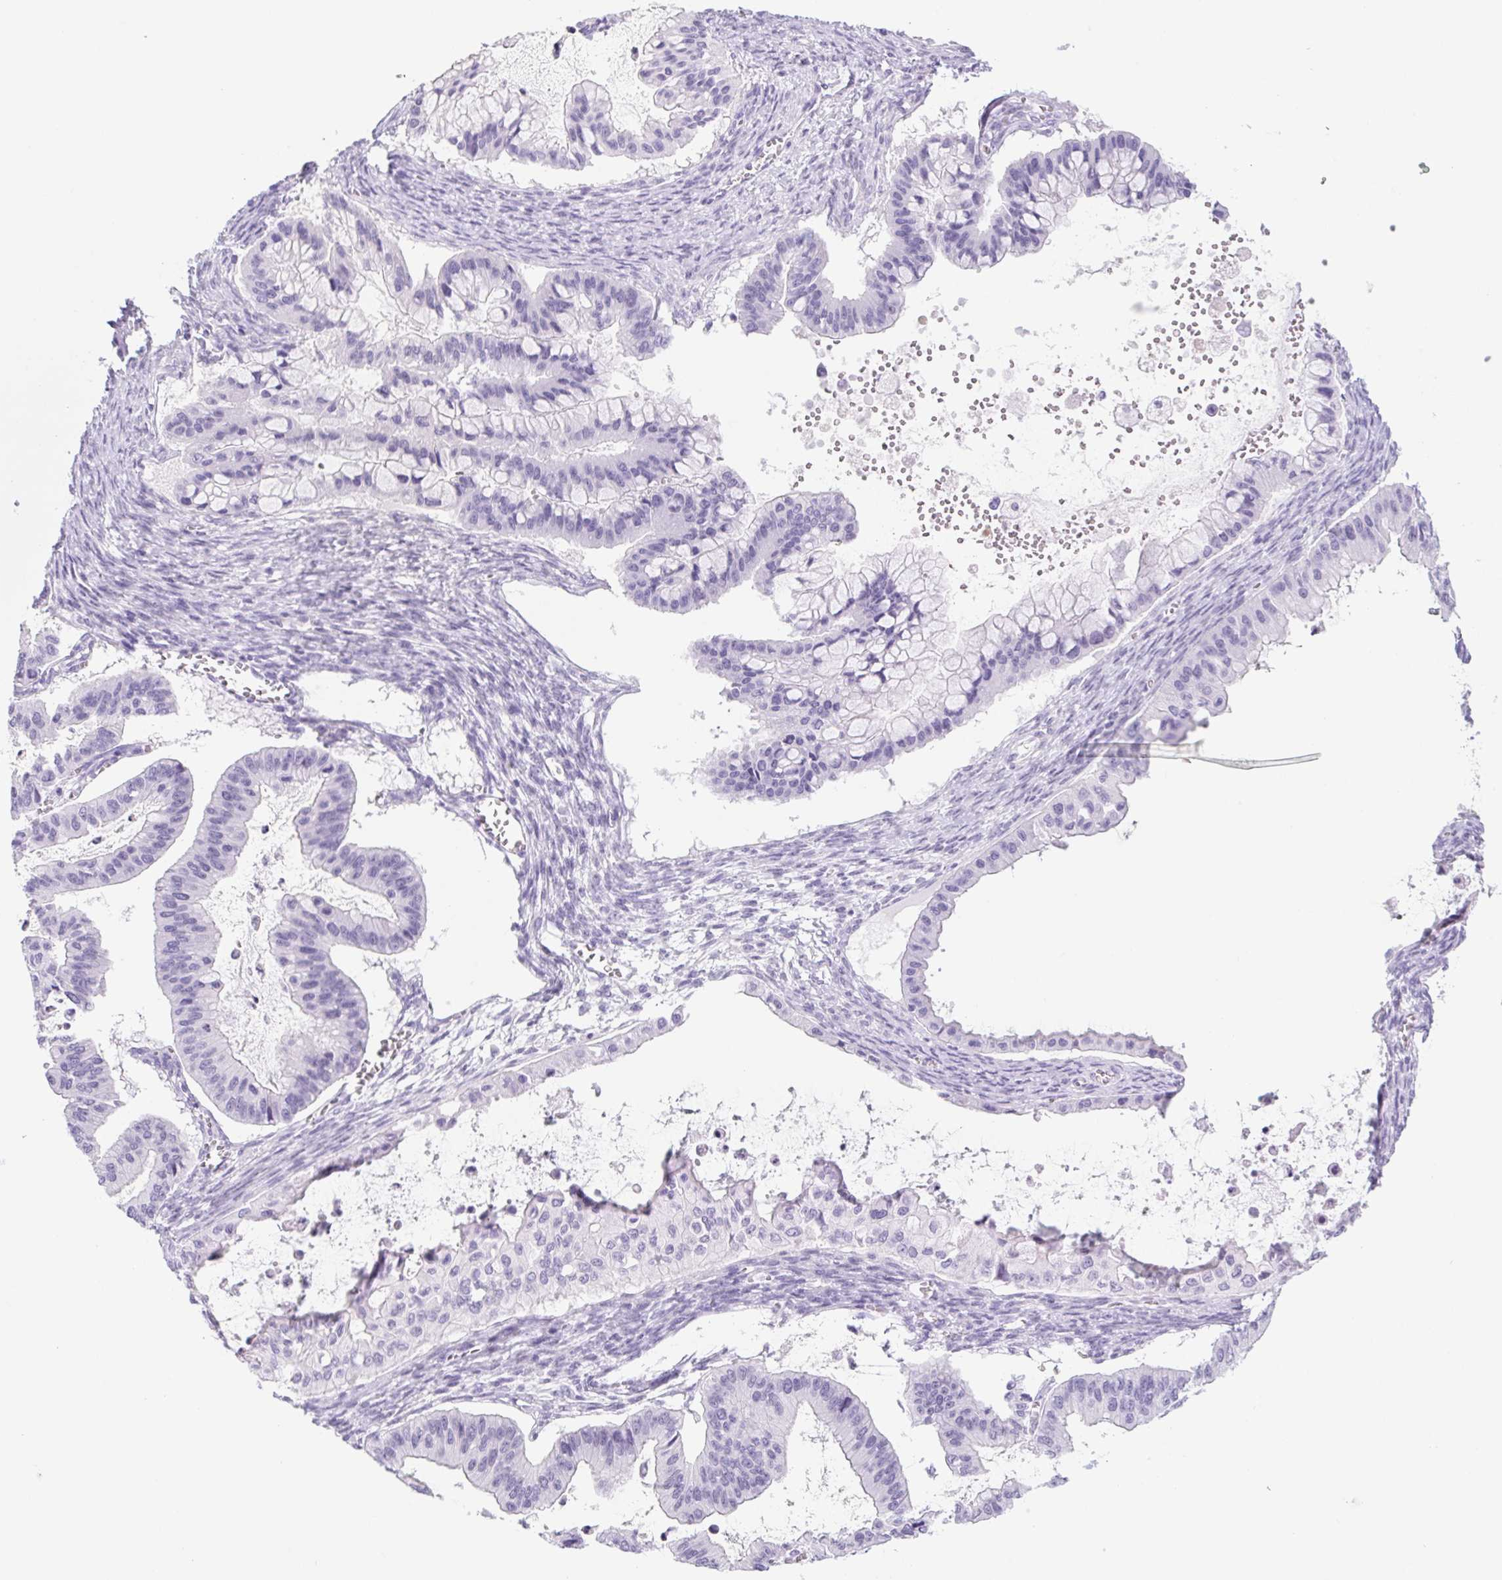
{"staining": {"intensity": "negative", "quantity": "none", "location": "none"}, "tissue": "ovarian cancer", "cell_type": "Tumor cells", "image_type": "cancer", "snomed": [{"axis": "morphology", "description": "Cystadenocarcinoma, mucinous, NOS"}, {"axis": "topography", "description": "Ovary"}], "caption": "A histopathology image of human ovarian mucinous cystadenocarcinoma is negative for staining in tumor cells. (DAB (3,3'-diaminobenzidine) immunohistochemistry (IHC) visualized using brightfield microscopy, high magnification).", "gene": "CYP21A2", "patient": {"sex": "female", "age": 72}}